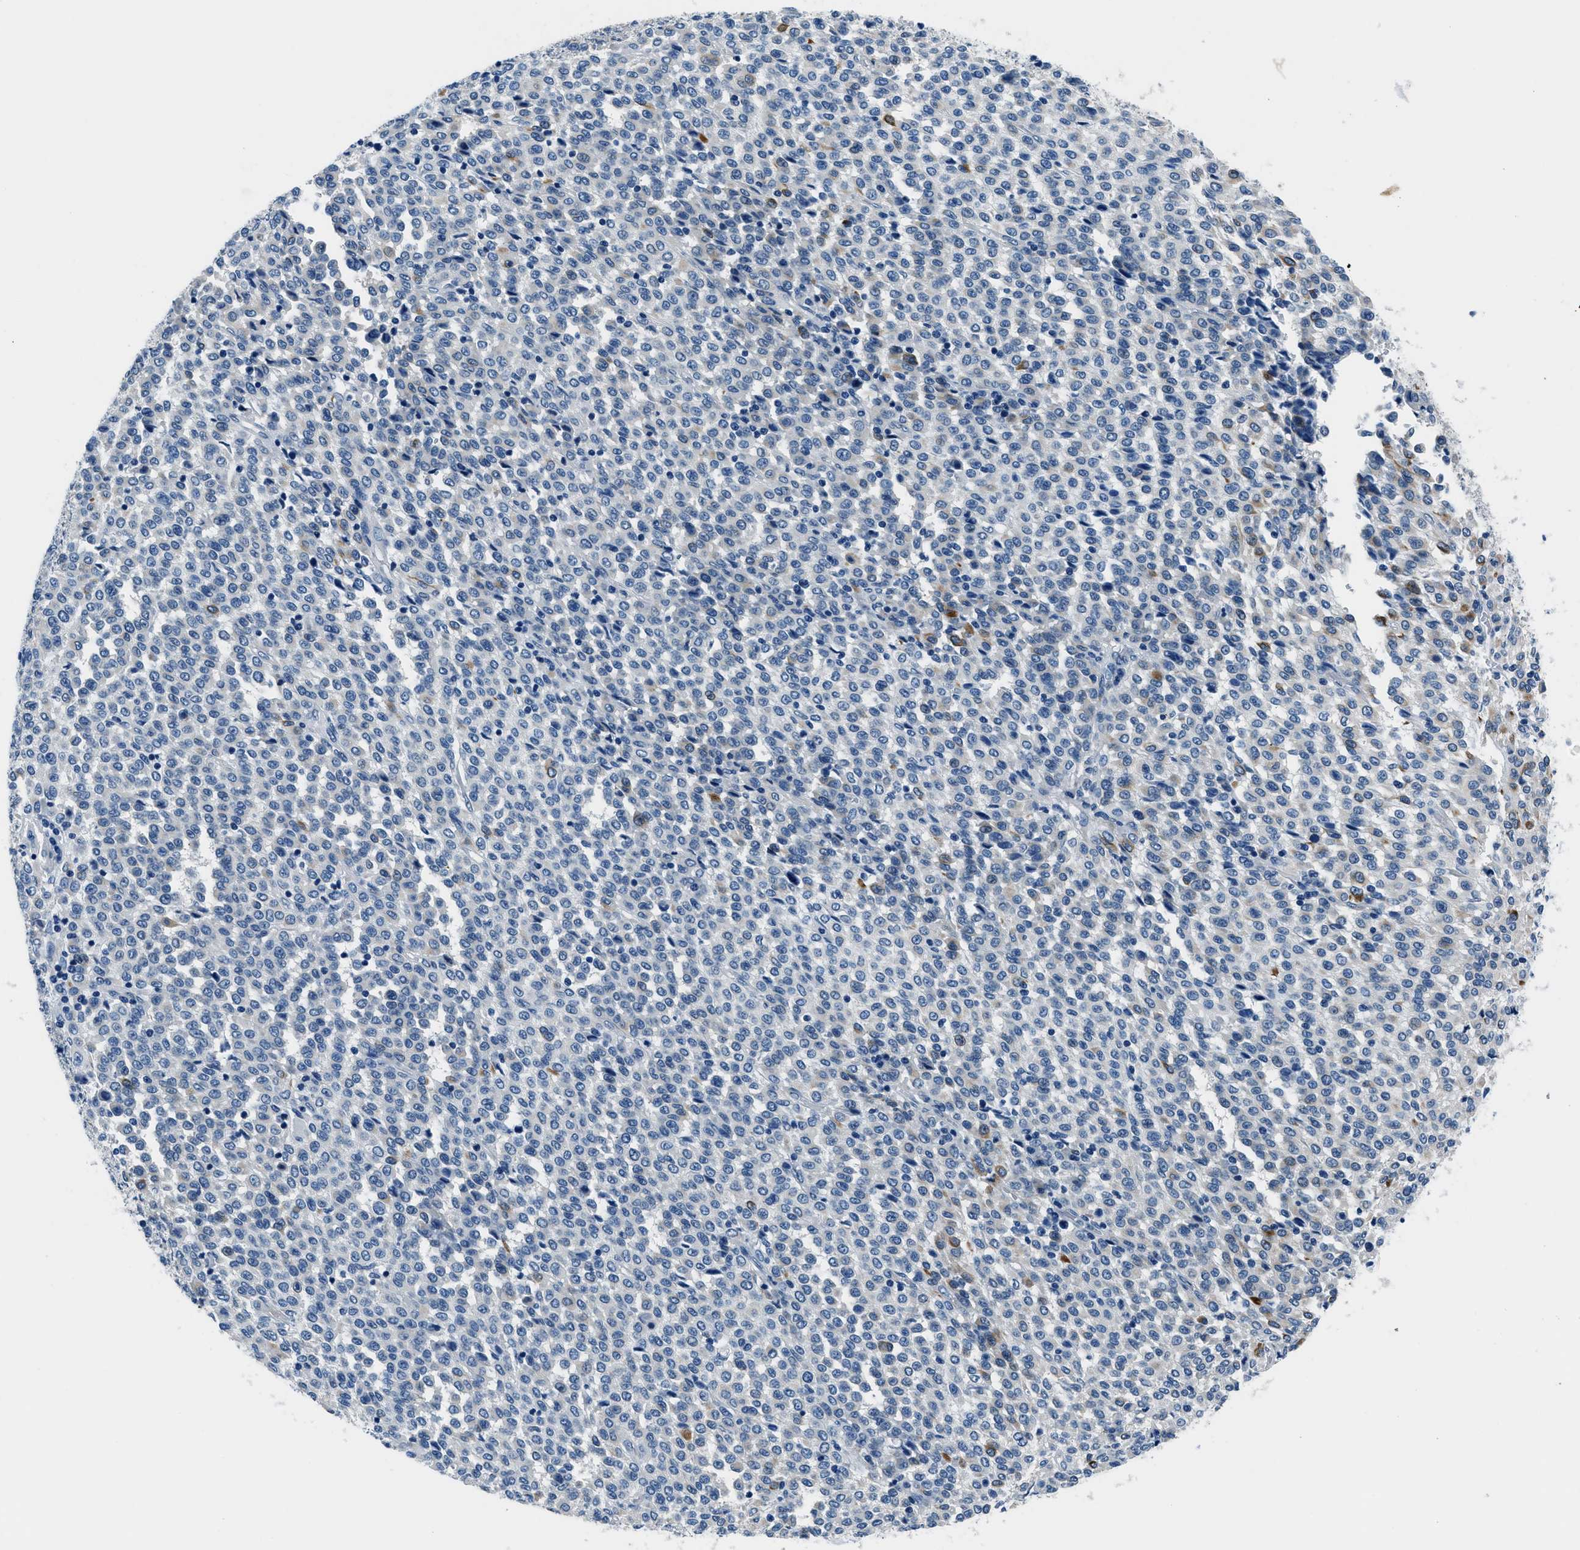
{"staining": {"intensity": "negative", "quantity": "none", "location": "none"}, "tissue": "melanoma", "cell_type": "Tumor cells", "image_type": "cancer", "snomed": [{"axis": "morphology", "description": "Malignant melanoma, Metastatic site"}, {"axis": "topography", "description": "Pancreas"}], "caption": "A photomicrograph of human malignant melanoma (metastatic site) is negative for staining in tumor cells. (Stains: DAB (3,3'-diaminobenzidine) IHC with hematoxylin counter stain, Microscopy: brightfield microscopy at high magnification).", "gene": "GJA3", "patient": {"sex": "female", "age": 30}}